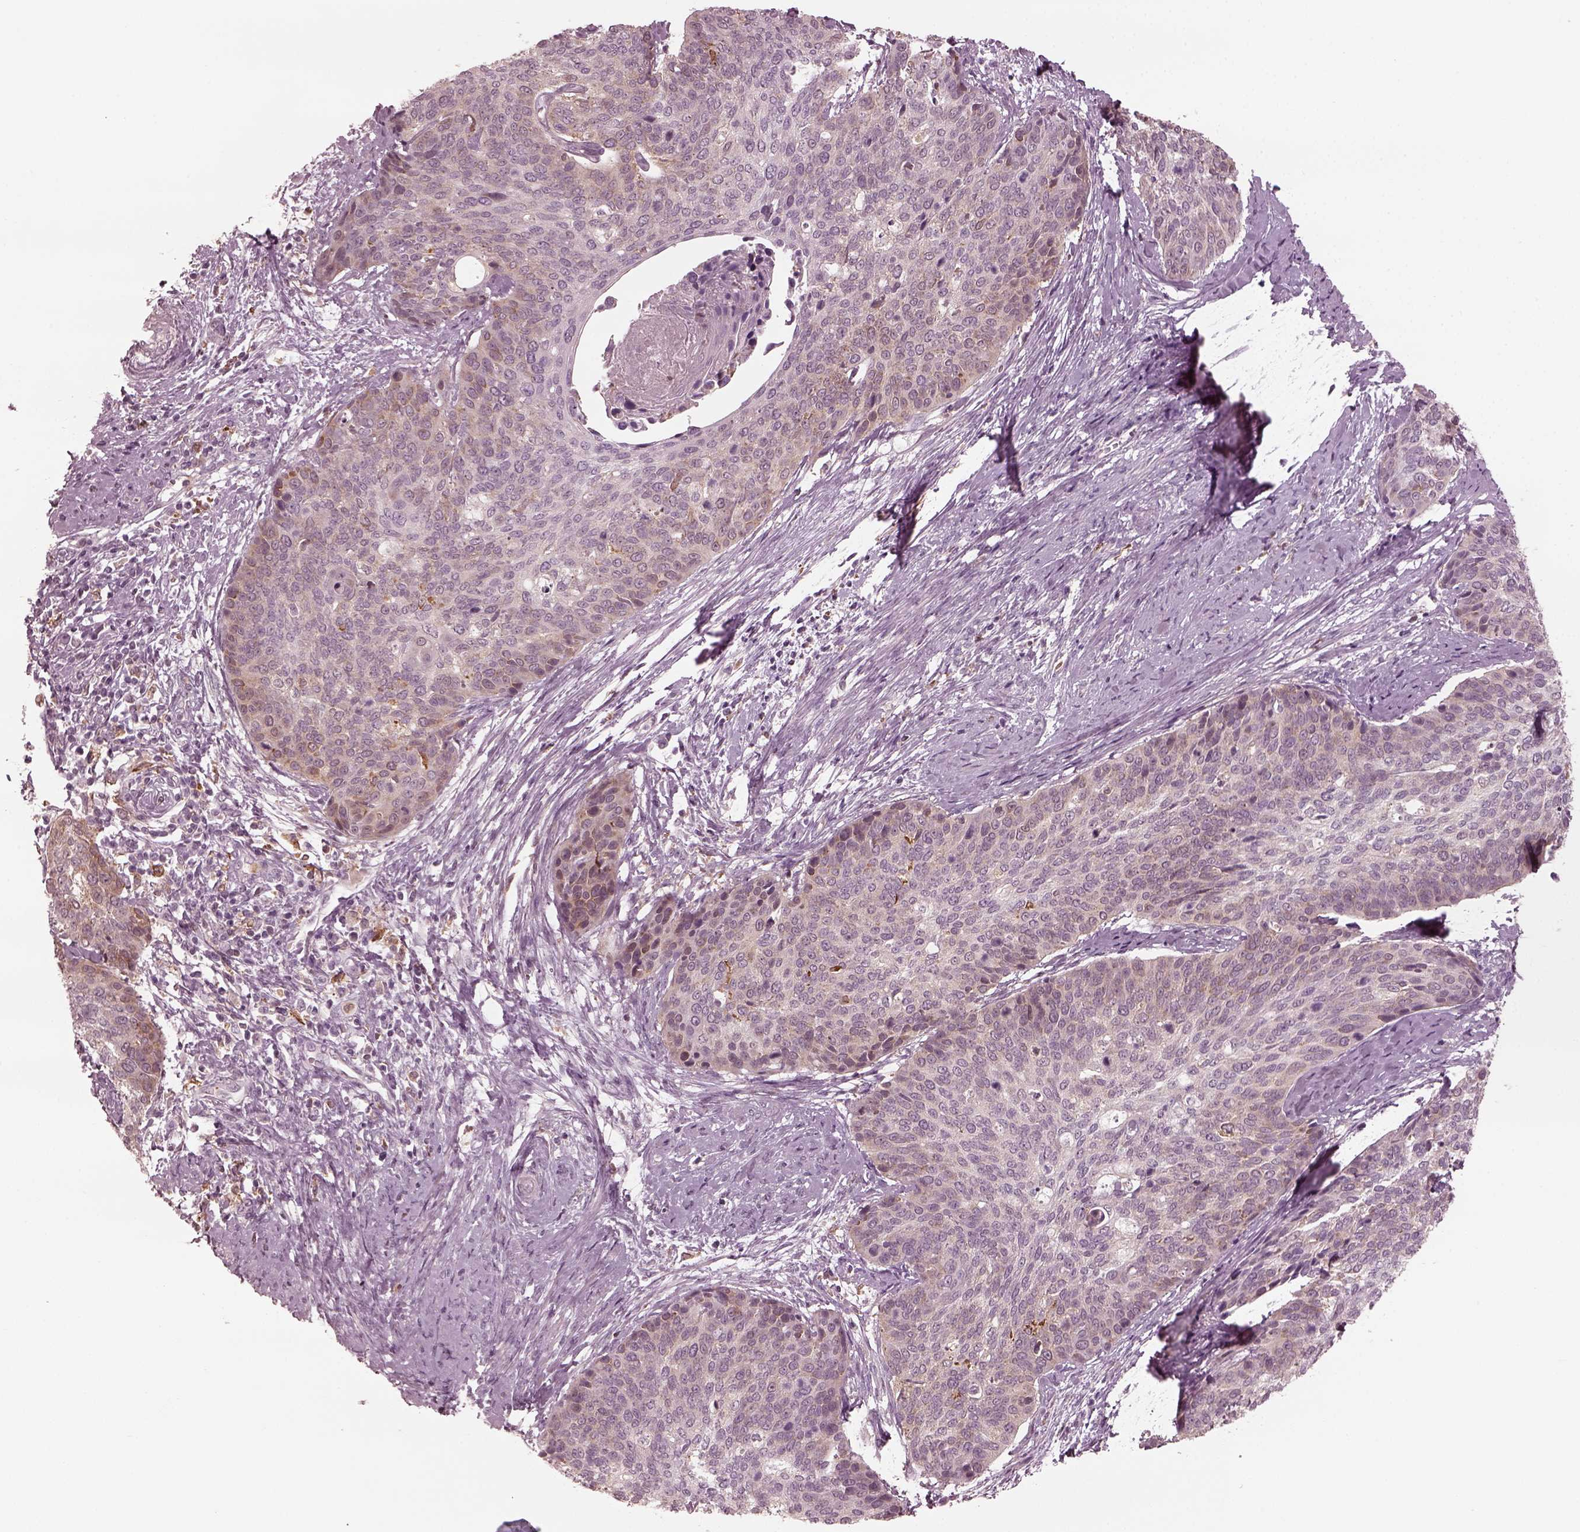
{"staining": {"intensity": "weak", "quantity": "<25%", "location": "cytoplasmic/membranous"}, "tissue": "cervical cancer", "cell_type": "Tumor cells", "image_type": "cancer", "snomed": [{"axis": "morphology", "description": "Squamous cell carcinoma, NOS"}, {"axis": "topography", "description": "Cervix"}], "caption": "The IHC photomicrograph has no significant staining in tumor cells of cervical cancer tissue.", "gene": "PSTPIP2", "patient": {"sex": "female", "age": 69}}